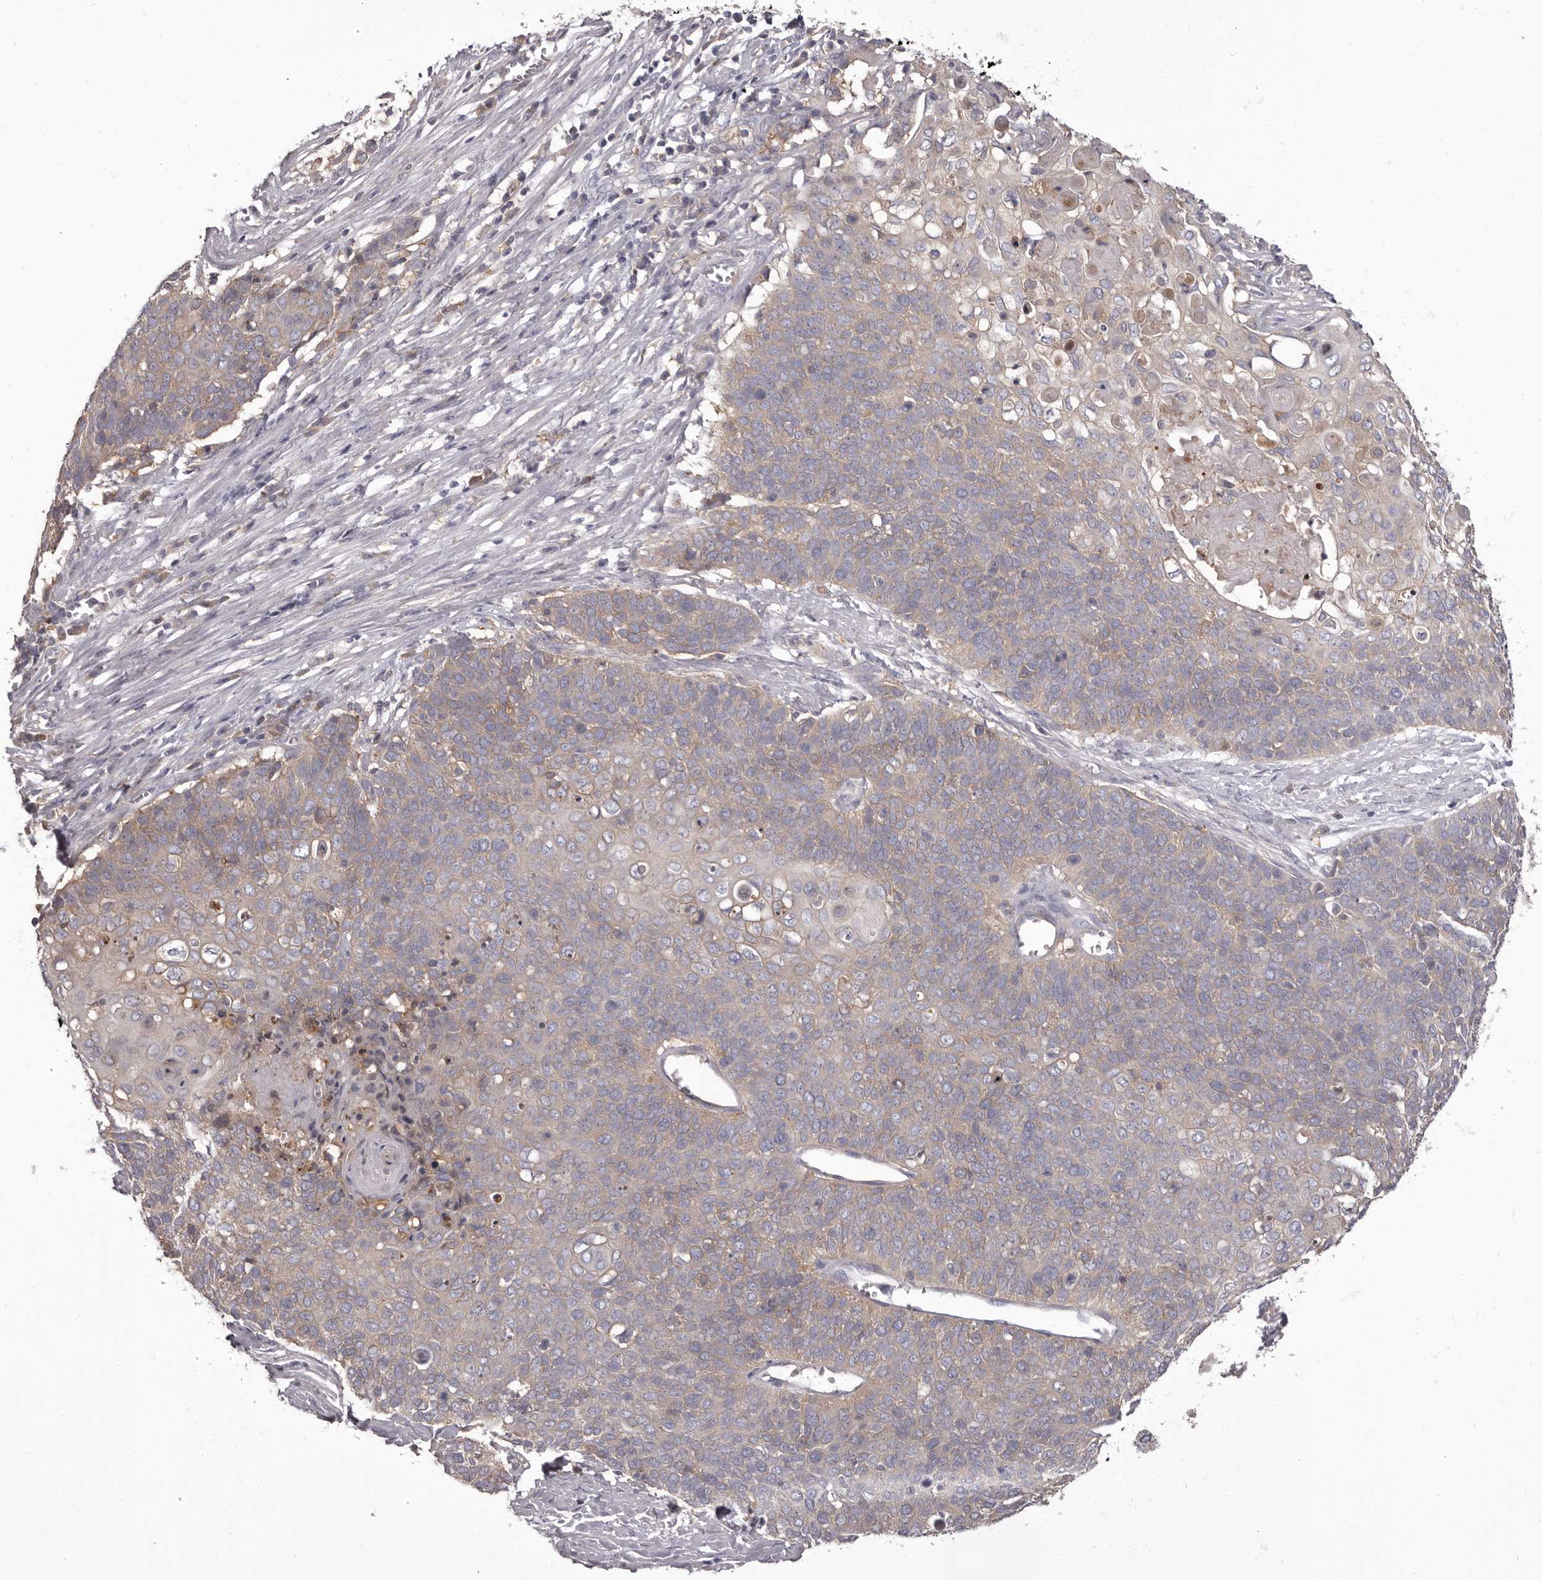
{"staining": {"intensity": "weak", "quantity": "25%-75%", "location": "cytoplasmic/membranous"}, "tissue": "cervical cancer", "cell_type": "Tumor cells", "image_type": "cancer", "snomed": [{"axis": "morphology", "description": "Squamous cell carcinoma, NOS"}, {"axis": "topography", "description": "Cervix"}], "caption": "Protein staining exhibits weak cytoplasmic/membranous positivity in about 25%-75% of tumor cells in cervical squamous cell carcinoma.", "gene": "APEH", "patient": {"sex": "female", "age": 39}}